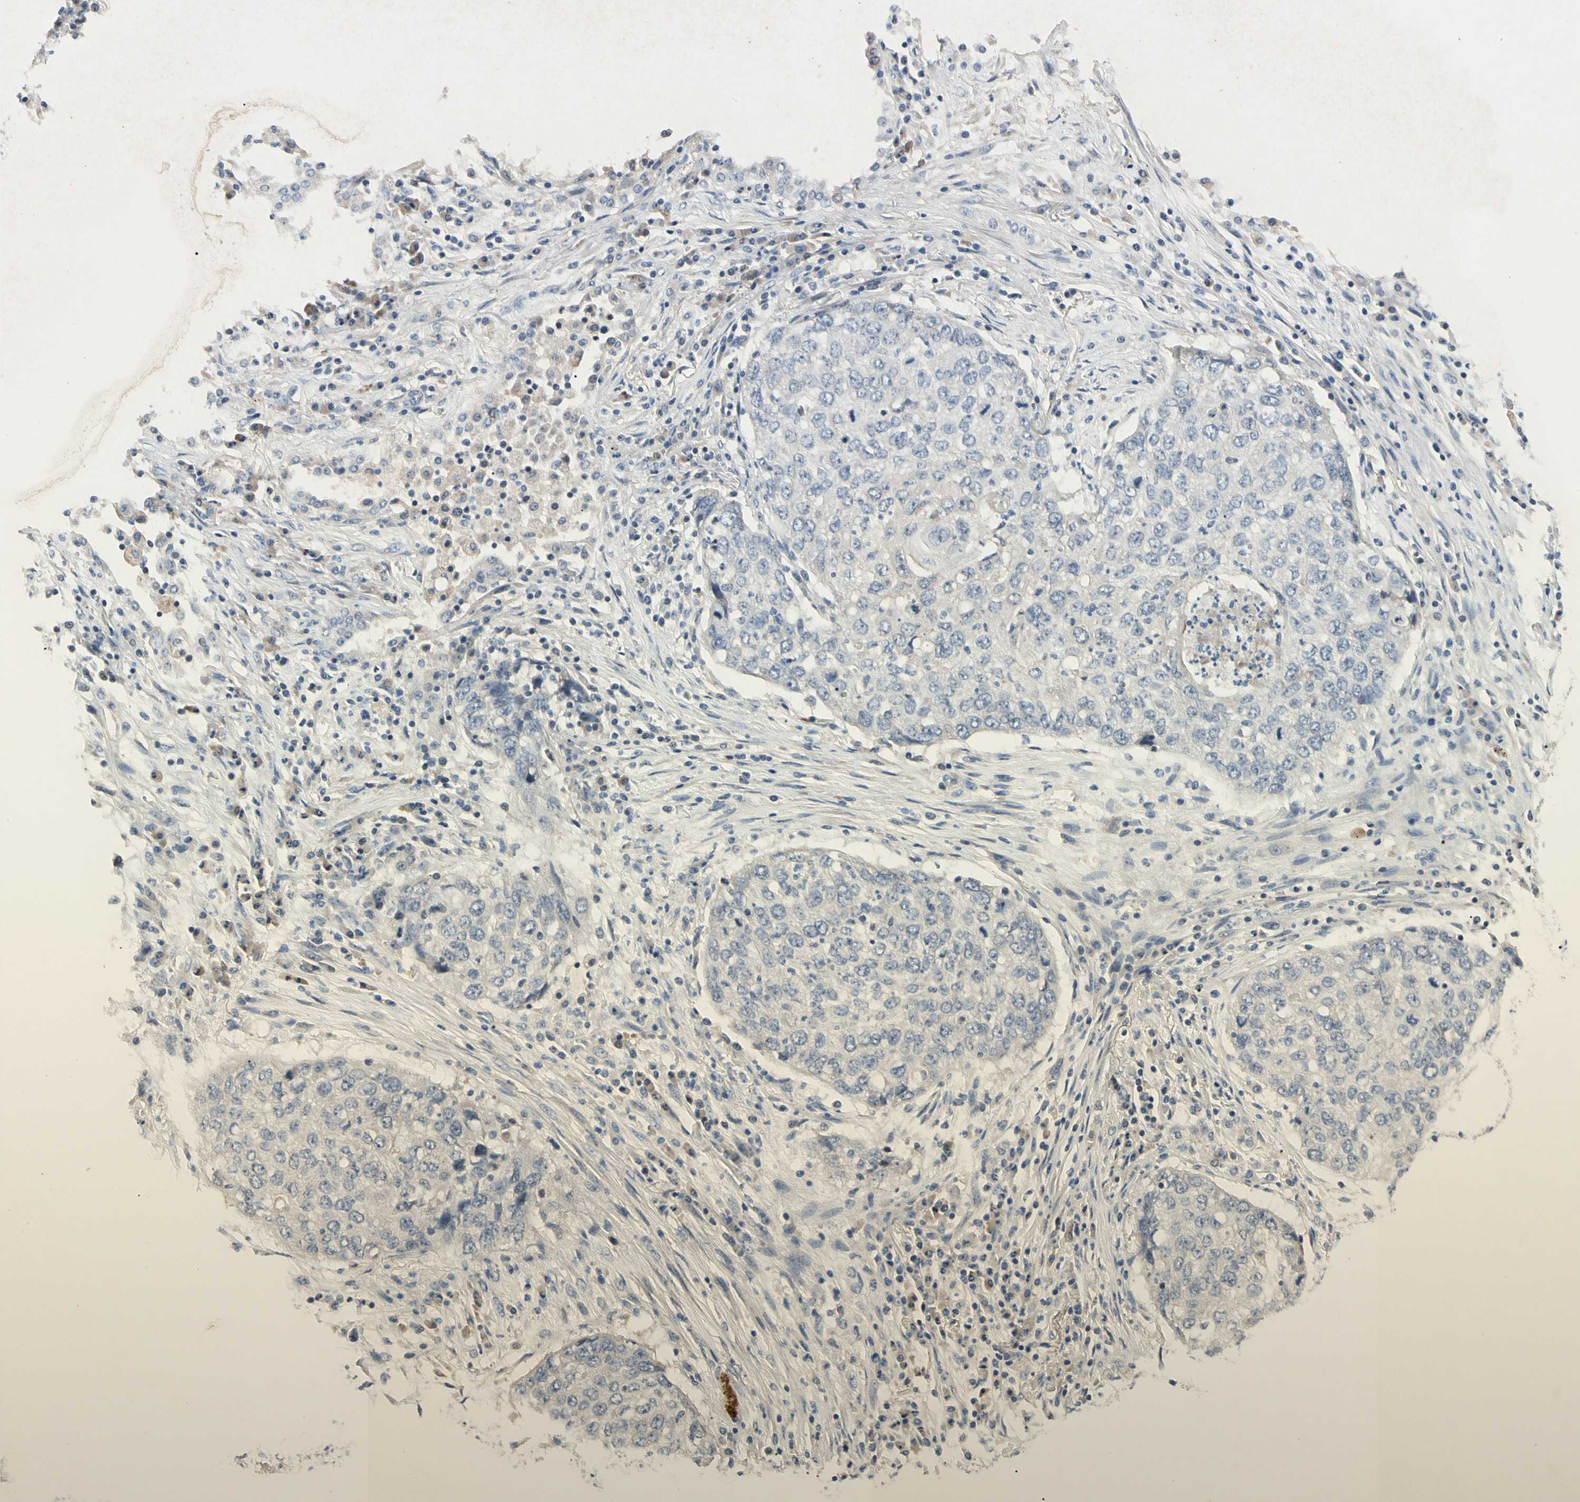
{"staining": {"intensity": "negative", "quantity": "none", "location": "none"}, "tissue": "lung cancer", "cell_type": "Tumor cells", "image_type": "cancer", "snomed": [{"axis": "morphology", "description": "Squamous cell carcinoma, NOS"}, {"axis": "topography", "description": "Lung"}], "caption": "IHC of squamous cell carcinoma (lung) exhibits no expression in tumor cells.", "gene": "GAS6", "patient": {"sex": "female", "age": 63}}